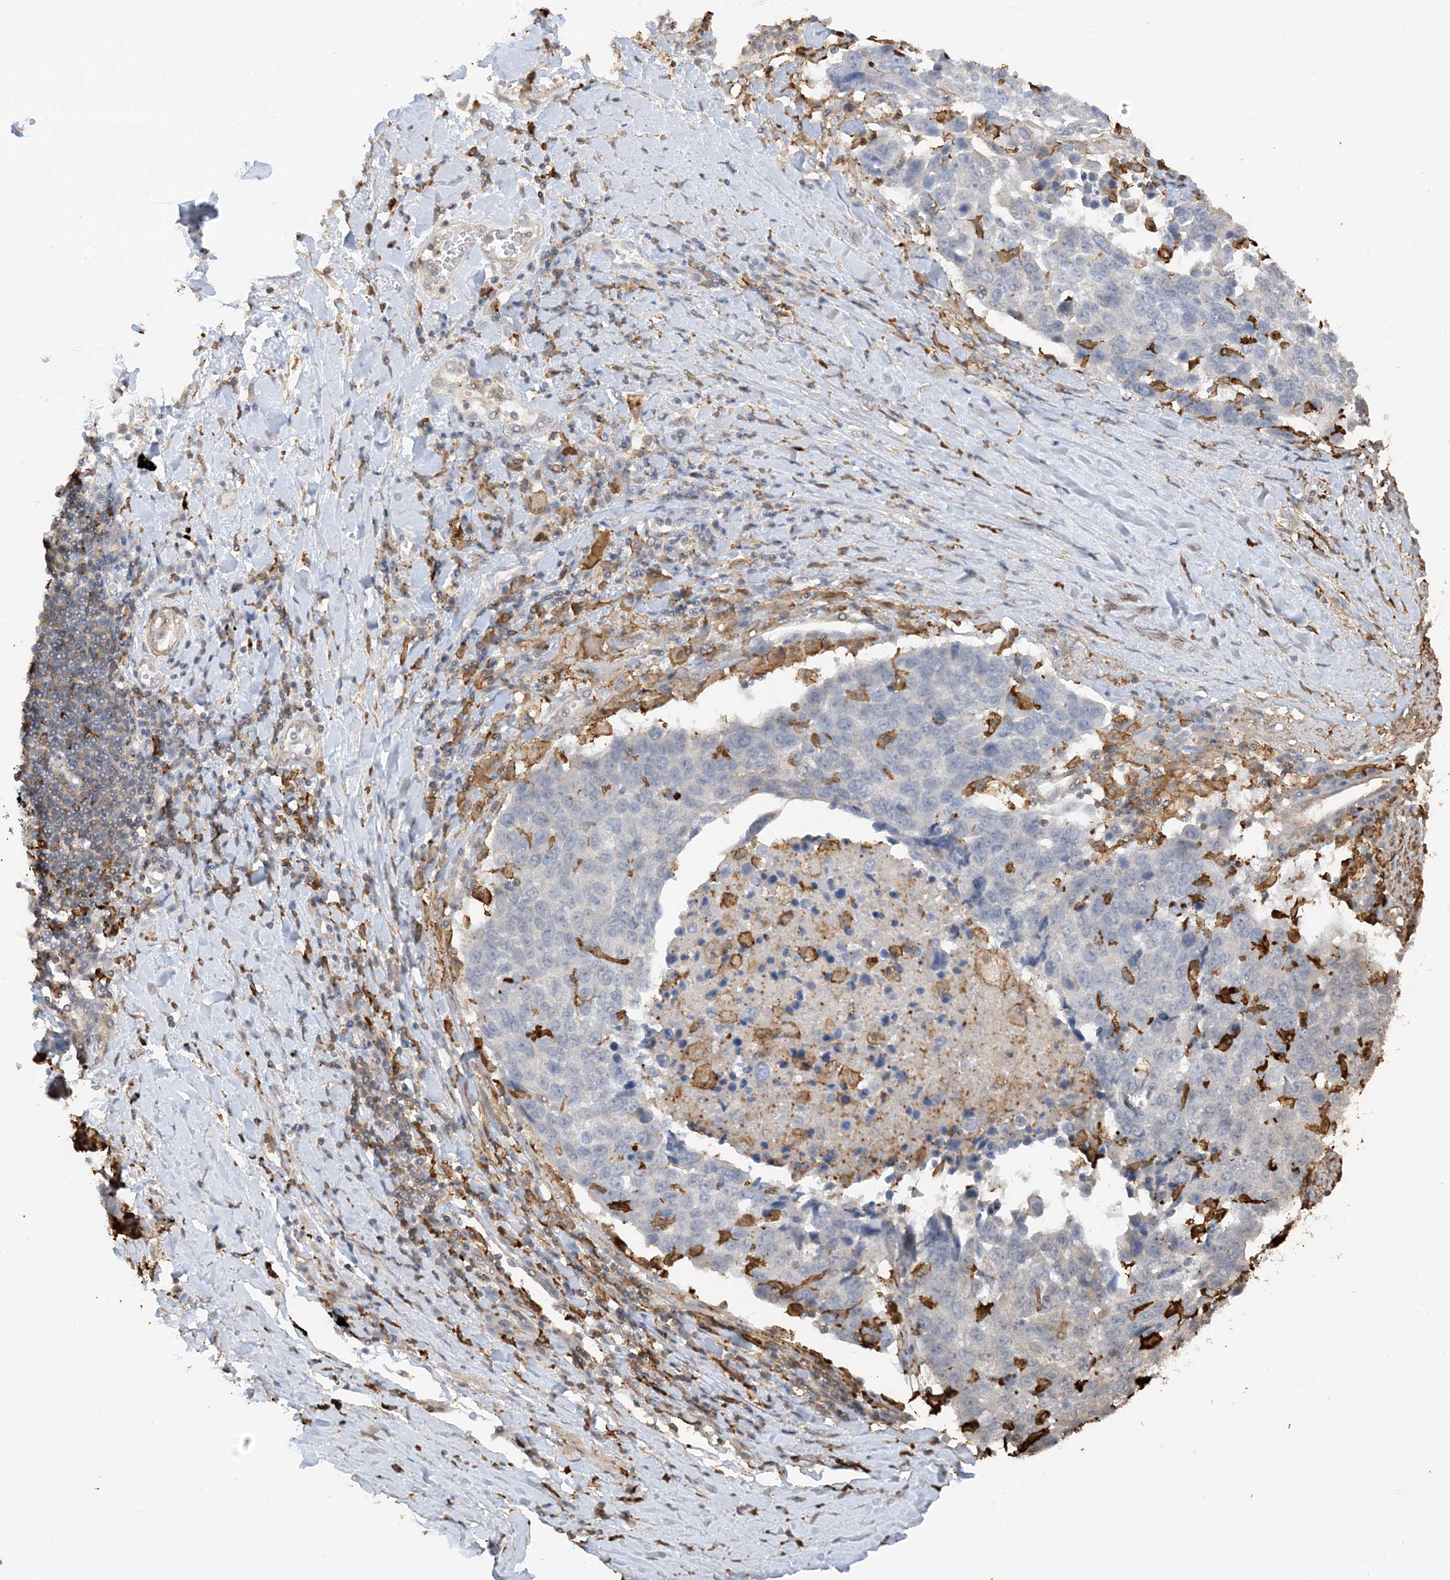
{"staining": {"intensity": "negative", "quantity": "none", "location": "none"}, "tissue": "lung cancer", "cell_type": "Tumor cells", "image_type": "cancer", "snomed": [{"axis": "morphology", "description": "Squamous cell carcinoma, NOS"}, {"axis": "topography", "description": "Lung"}], "caption": "Histopathology image shows no significant protein positivity in tumor cells of lung cancer.", "gene": "PHACTR2", "patient": {"sex": "male", "age": 66}}